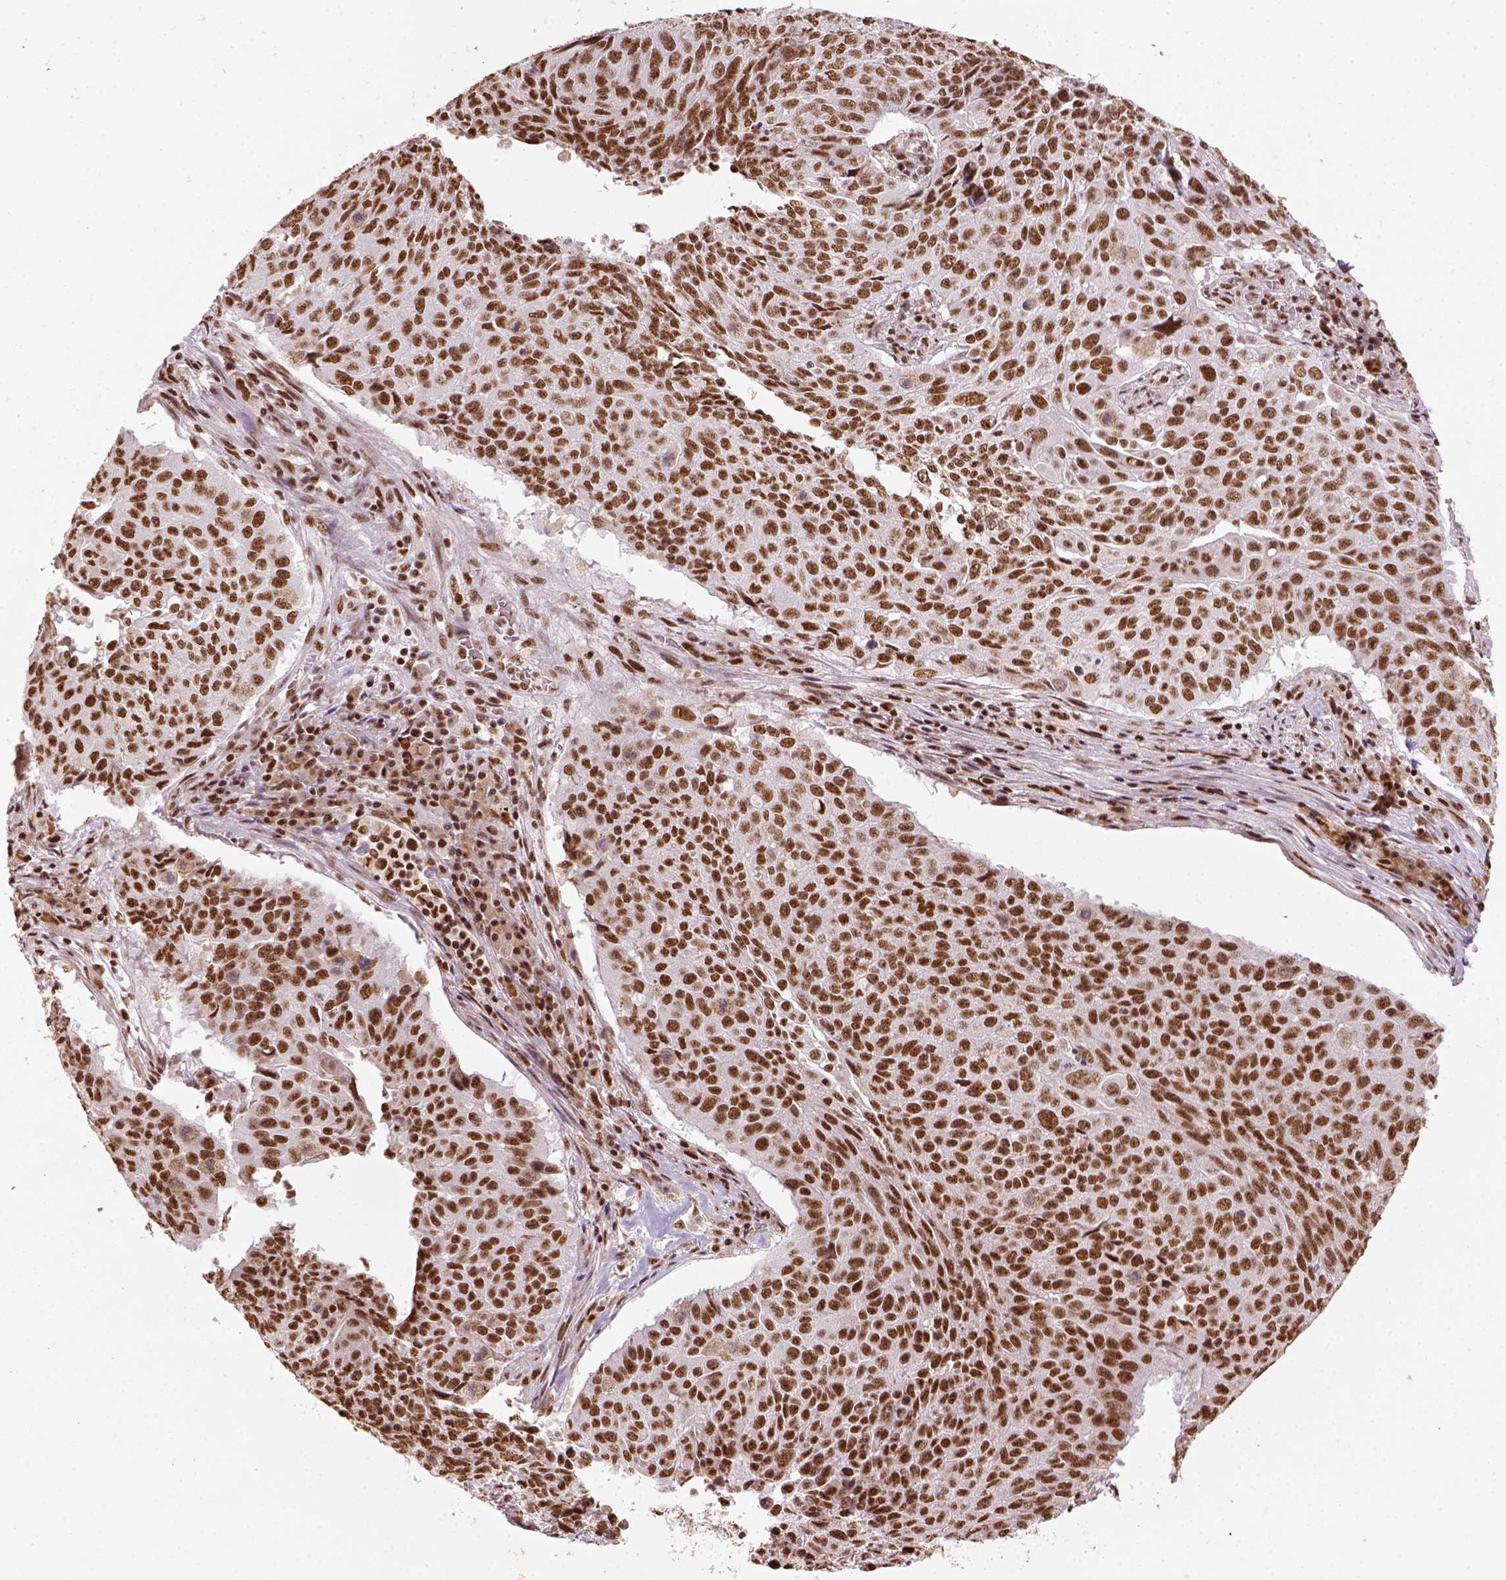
{"staining": {"intensity": "strong", "quantity": ">75%", "location": "nuclear"}, "tissue": "lung cancer", "cell_type": "Tumor cells", "image_type": "cancer", "snomed": [{"axis": "morphology", "description": "Normal tissue, NOS"}, {"axis": "morphology", "description": "Squamous cell carcinoma, NOS"}, {"axis": "topography", "description": "Bronchus"}, {"axis": "topography", "description": "Lung"}], "caption": "The micrograph demonstrates staining of lung cancer, revealing strong nuclear protein expression (brown color) within tumor cells.", "gene": "CCAR1", "patient": {"sex": "male", "age": 64}}